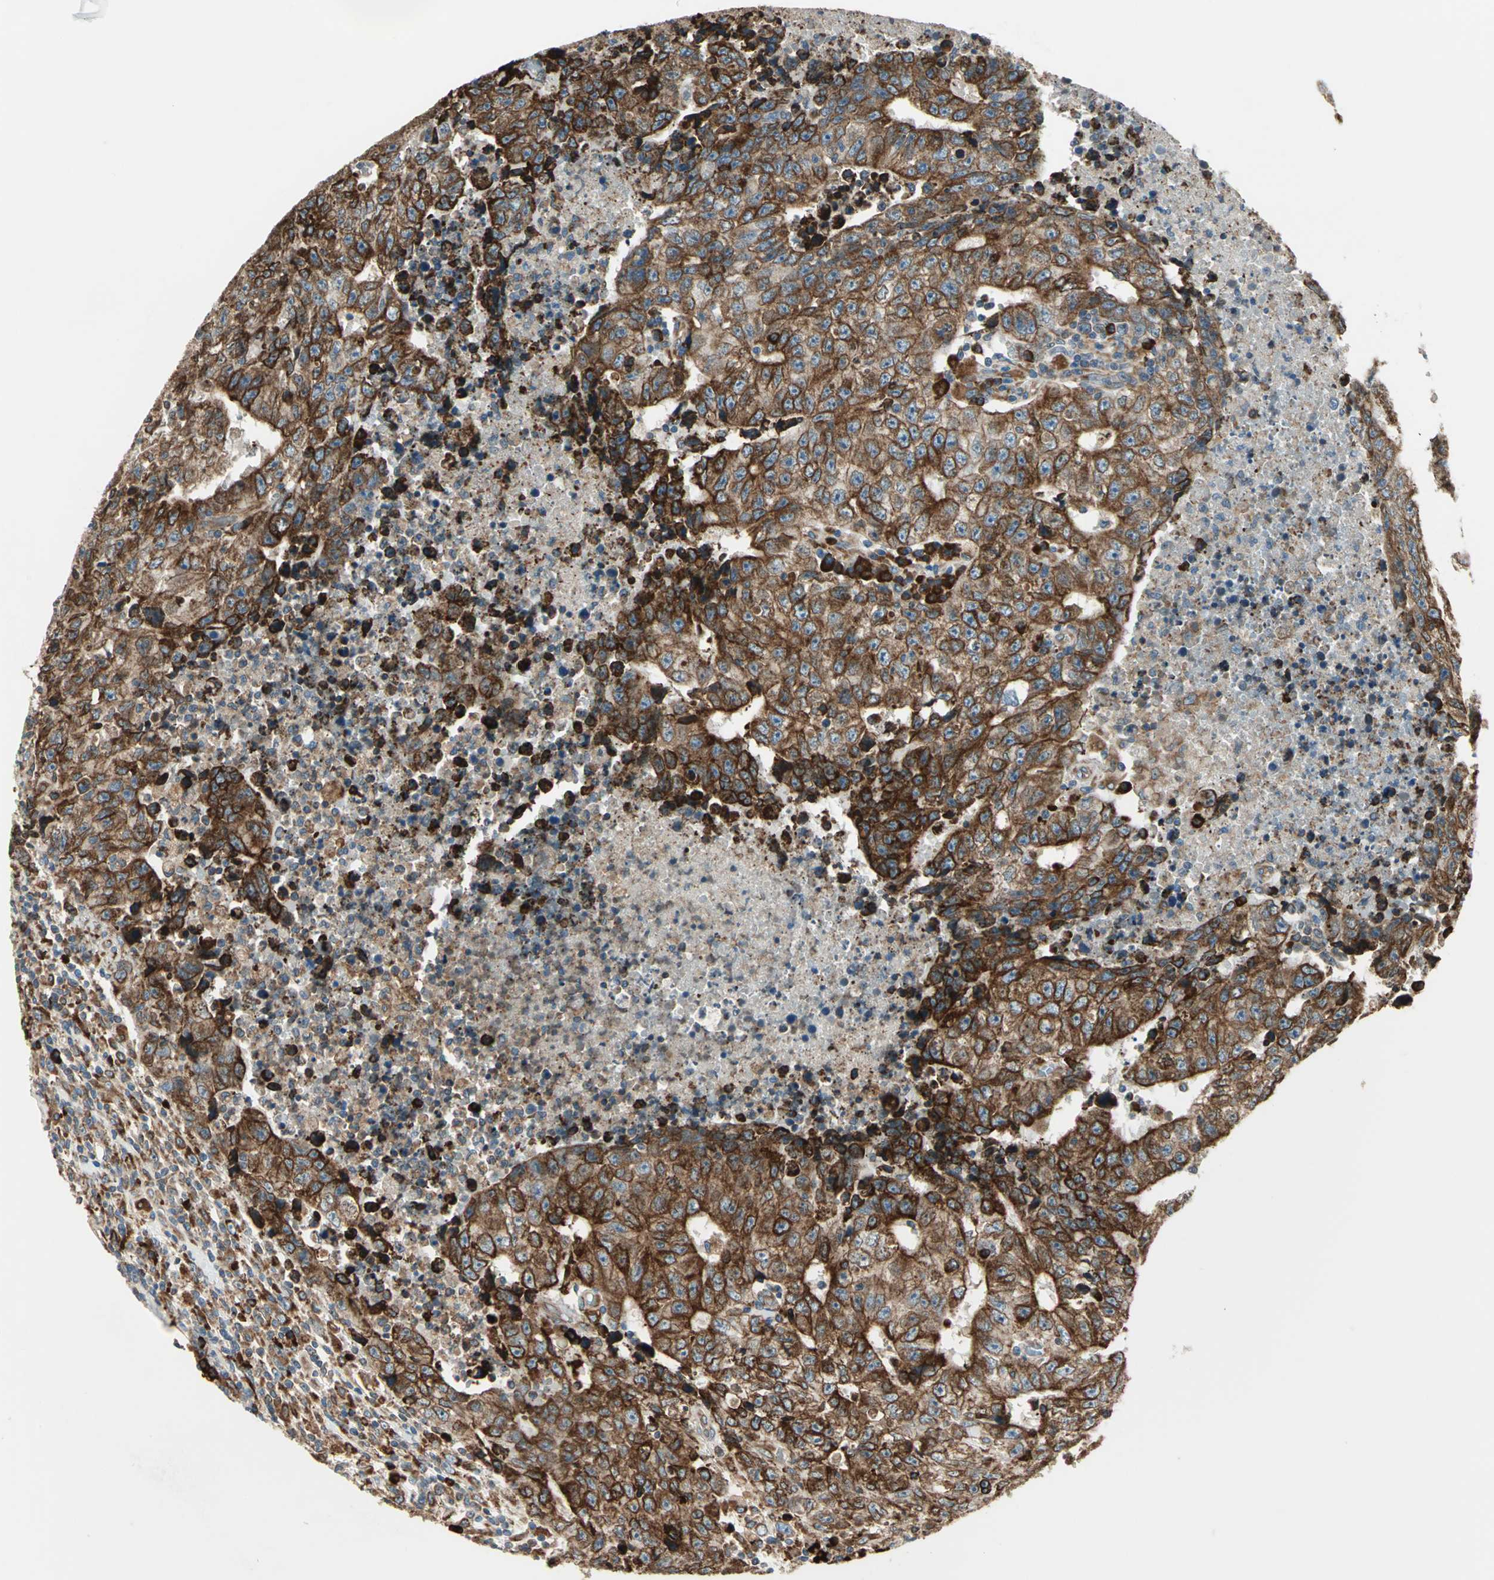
{"staining": {"intensity": "strong", "quantity": ">75%", "location": "cytoplasmic/membranous"}, "tissue": "testis cancer", "cell_type": "Tumor cells", "image_type": "cancer", "snomed": [{"axis": "morphology", "description": "Necrosis, NOS"}, {"axis": "morphology", "description": "Carcinoma, Embryonal, NOS"}, {"axis": "topography", "description": "Testis"}], "caption": "Testis cancer stained with a protein marker exhibits strong staining in tumor cells.", "gene": "PDIA4", "patient": {"sex": "male", "age": 19}}